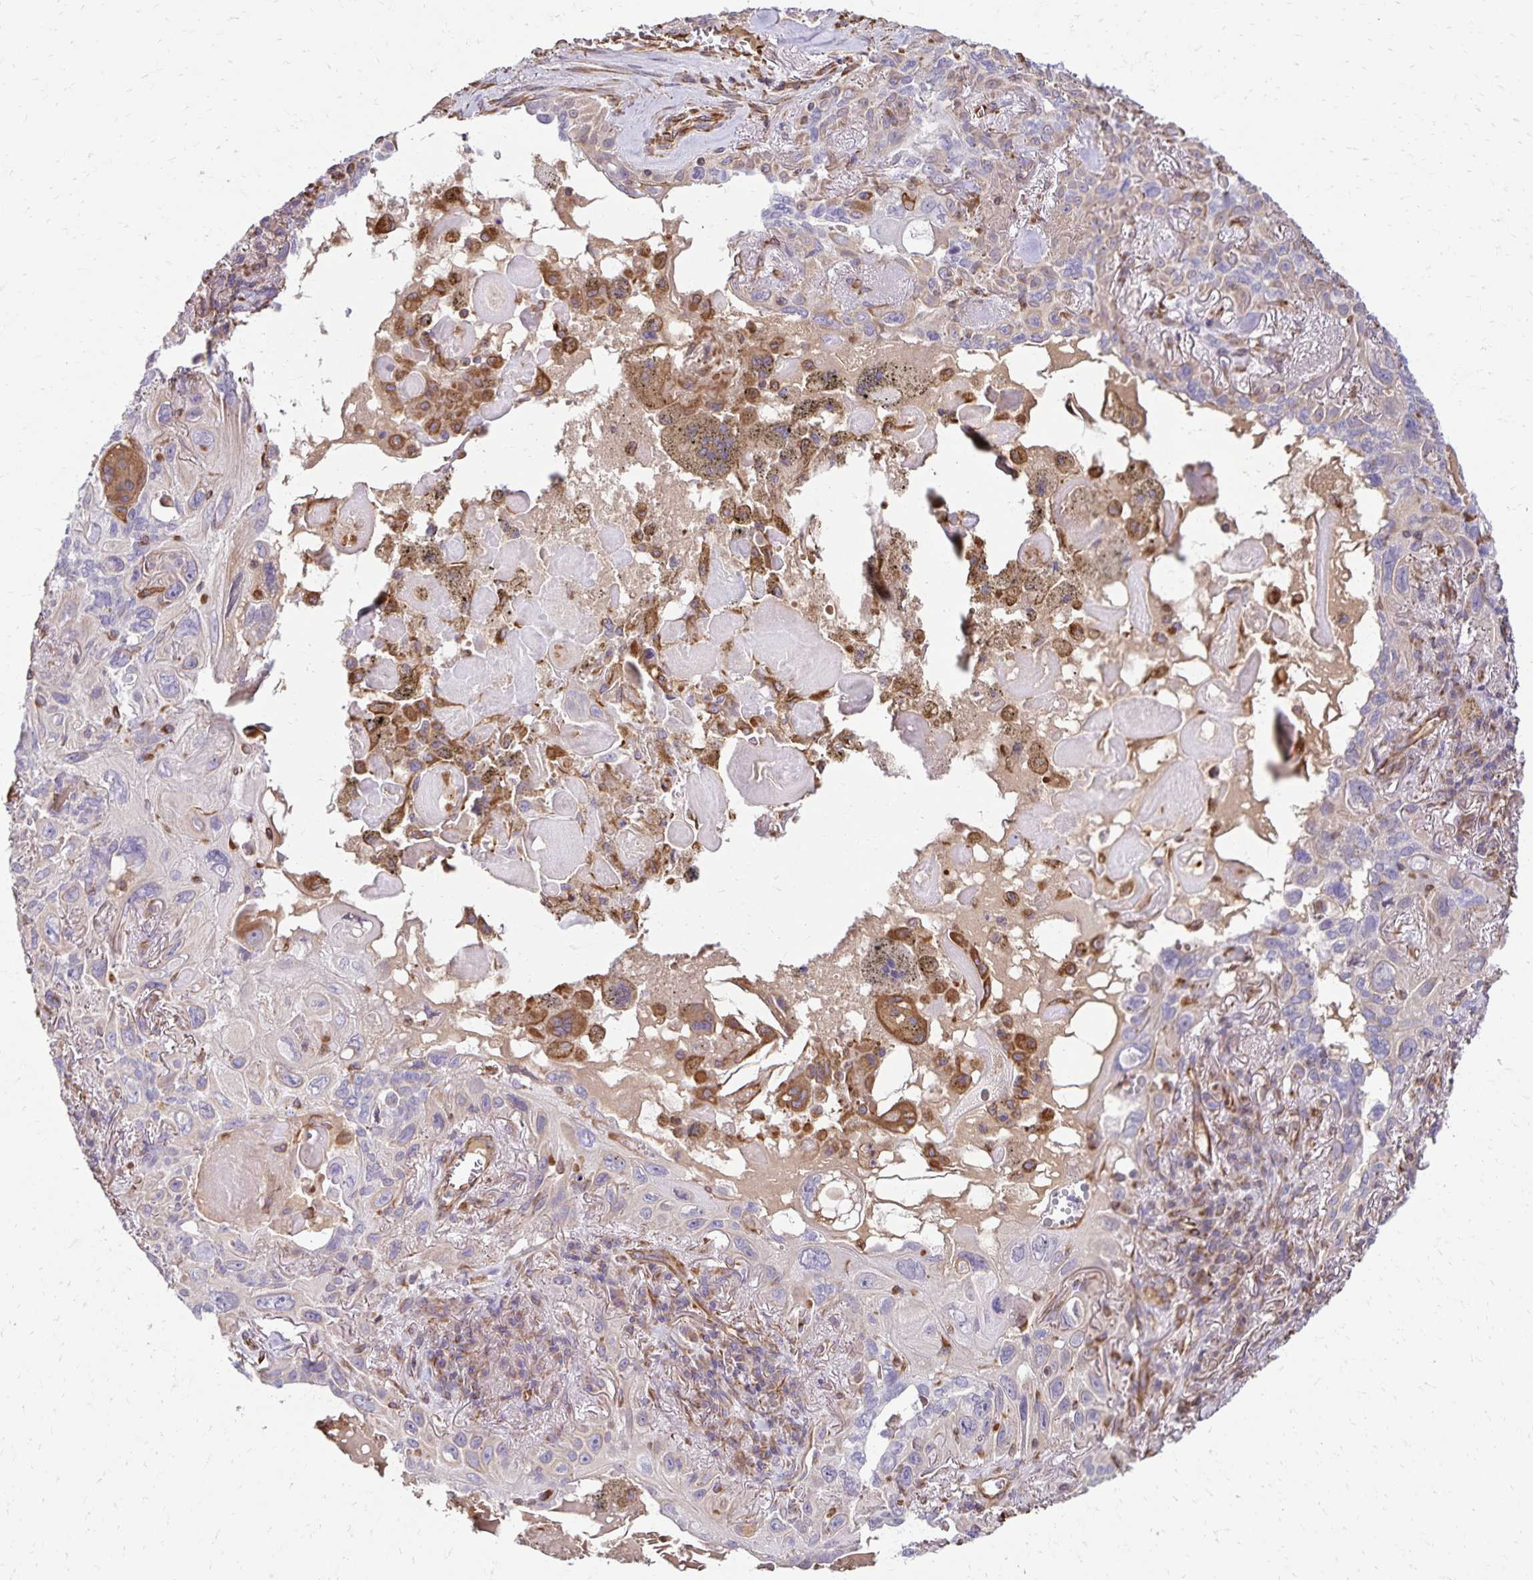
{"staining": {"intensity": "moderate", "quantity": "<25%", "location": "cytoplasmic/membranous"}, "tissue": "lung cancer", "cell_type": "Tumor cells", "image_type": "cancer", "snomed": [{"axis": "morphology", "description": "Squamous cell carcinoma, NOS"}, {"axis": "topography", "description": "Lung"}], "caption": "A brown stain shows moderate cytoplasmic/membranous positivity of a protein in human lung cancer tumor cells.", "gene": "TRPV6", "patient": {"sex": "male", "age": 79}}